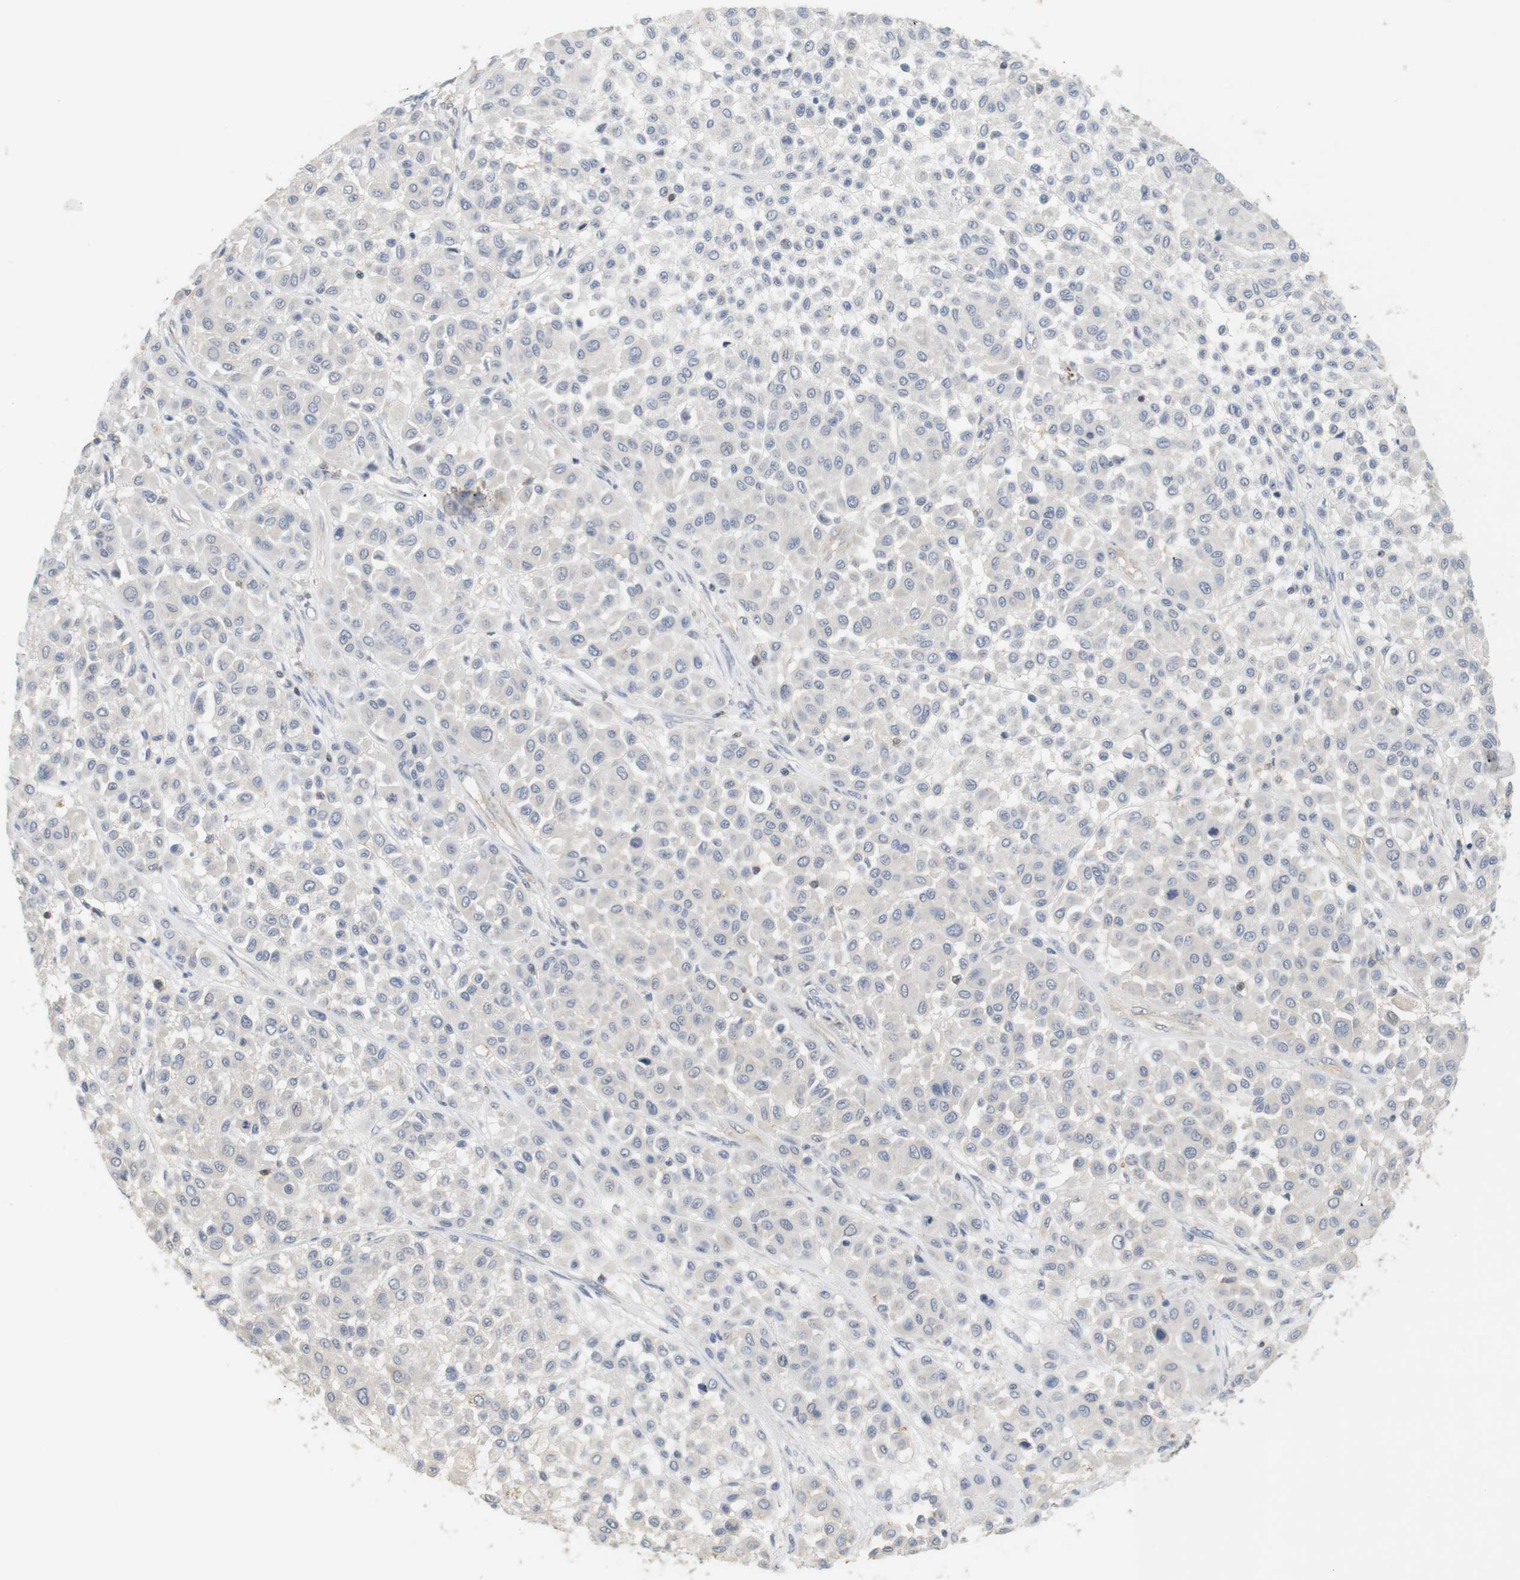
{"staining": {"intensity": "negative", "quantity": "none", "location": "none"}, "tissue": "melanoma", "cell_type": "Tumor cells", "image_type": "cancer", "snomed": [{"axis": "morphology", "description": "Malignant melanoma, Metastatic site"}, {"axis": "topography", "description": "Soft tissue"}], "caption": "High power microscopy photomicrograph of an immunohistochemistry (IHC) histopathology image of malignant melanoma (metastatic site), revealing no significant positivity in tumor cells.", "gene": "OSR1", "patient": {"sex": "male", "age": 41}}